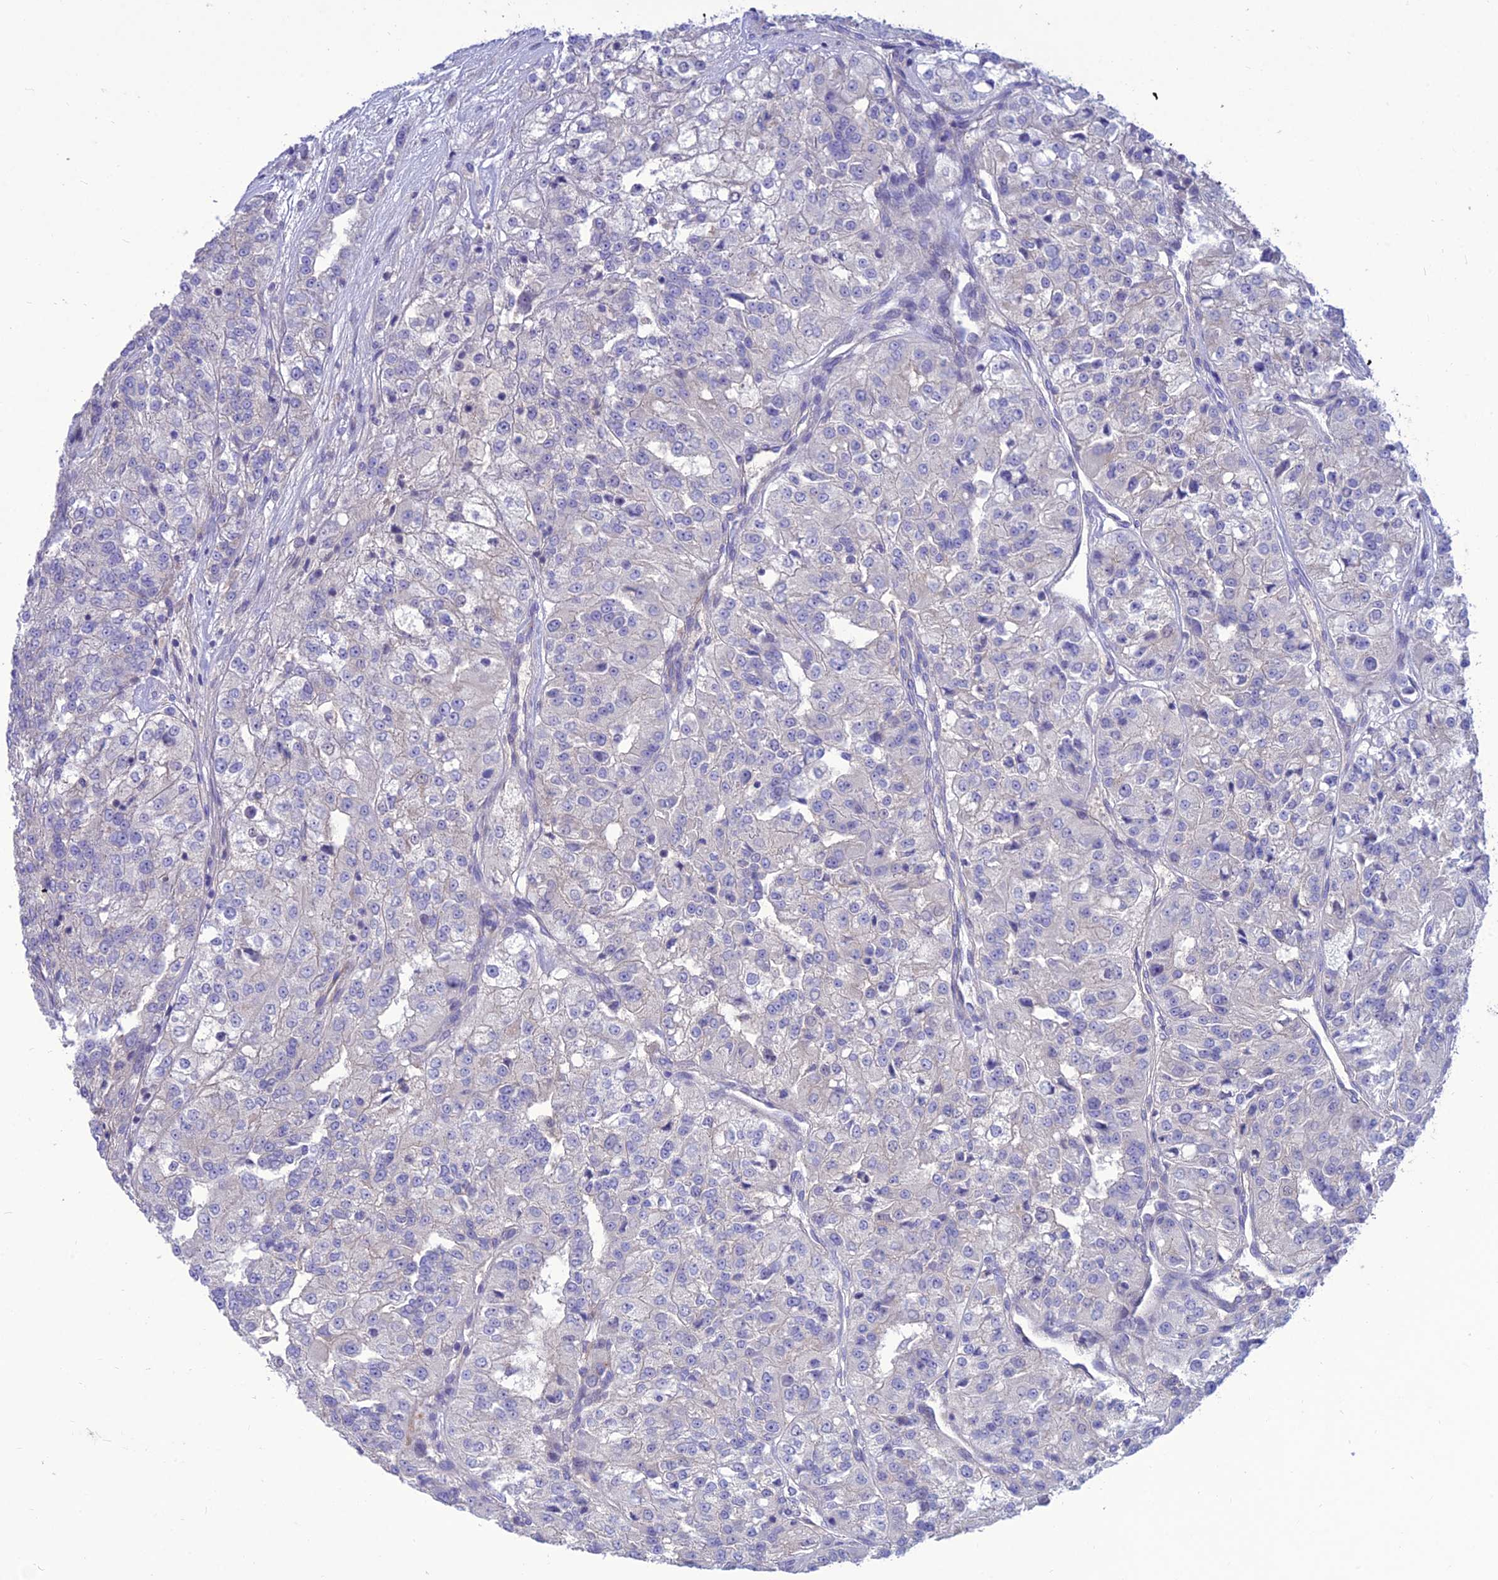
{"staining": {"intensity": "negative", "quantity": "none", "location": "none"}, "tissue": "renal cancer", "cell_type": "Tumor cells", "image_type": "cancer", "snomed": [{"axis": "morphology", "description": "Adenocarcinoma, NOS"}, {"axis": "topography", "description": "Kidney"}], "caption": "DAB immunohistochemical staining of adenocarcinoma (renal) exhibits no significant expression in tumor cells. (DAB IHC visualized using brightfield microscopy, high magnification).", "gene": "TEKT3", "patient": {"sex": "female", "age": 63}}